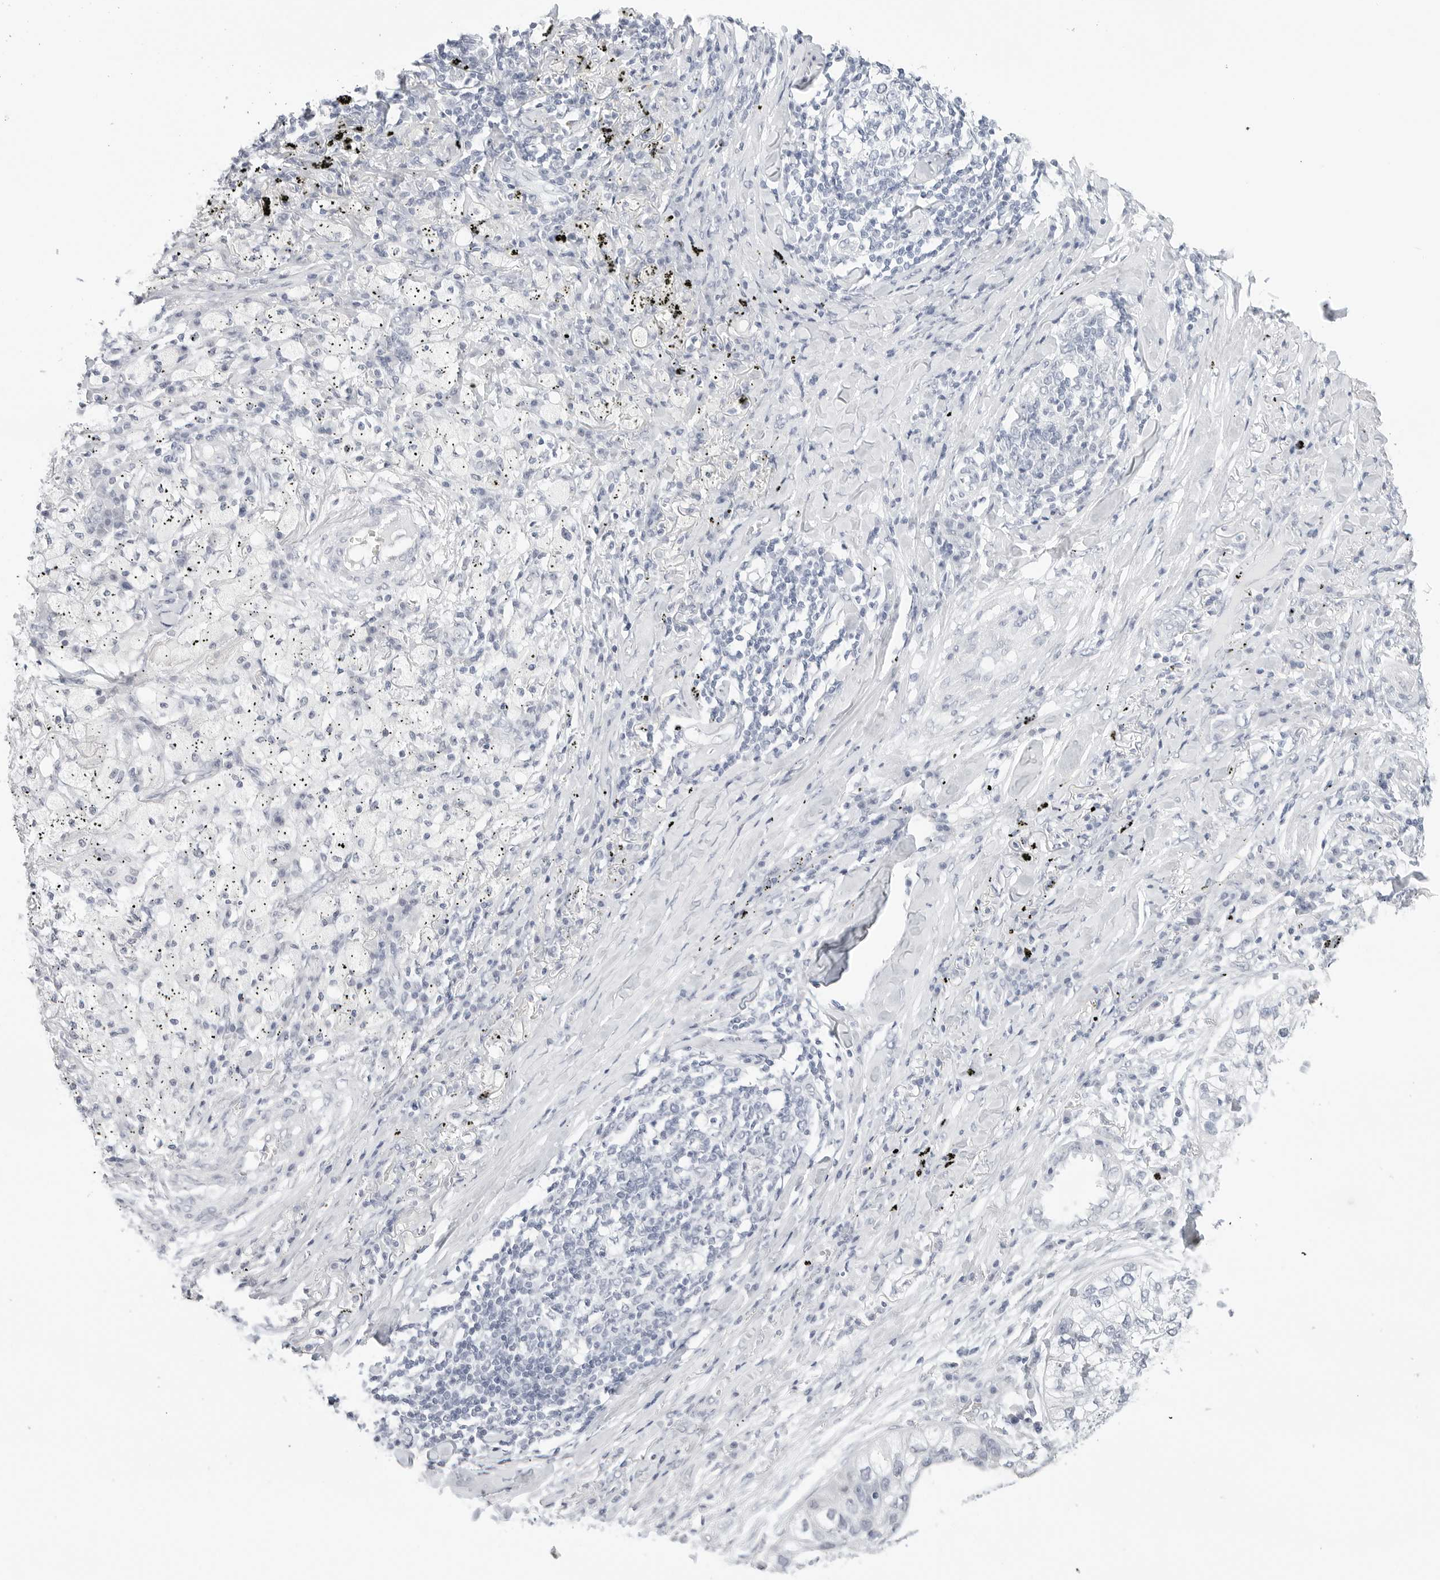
{"staining": {"intensity": "negative", "quantity": "none", "location": "none"}, "tissue": "lung cancer", "cell_type": "Tumor cells", "image_type": "cancer", "snomed": [{"axis": "morphology", "description": "Squamous cell carcinoma, NOS"}, {"axis": "topography", "description": "Lung"}], "caption": "Immunohistochemical staining of human lung squamous cell carcinoma demonstrates no significant staining in tumor cells.", "gene": "HMGCS2", "patient": {"sex": "female", "age": 63}}